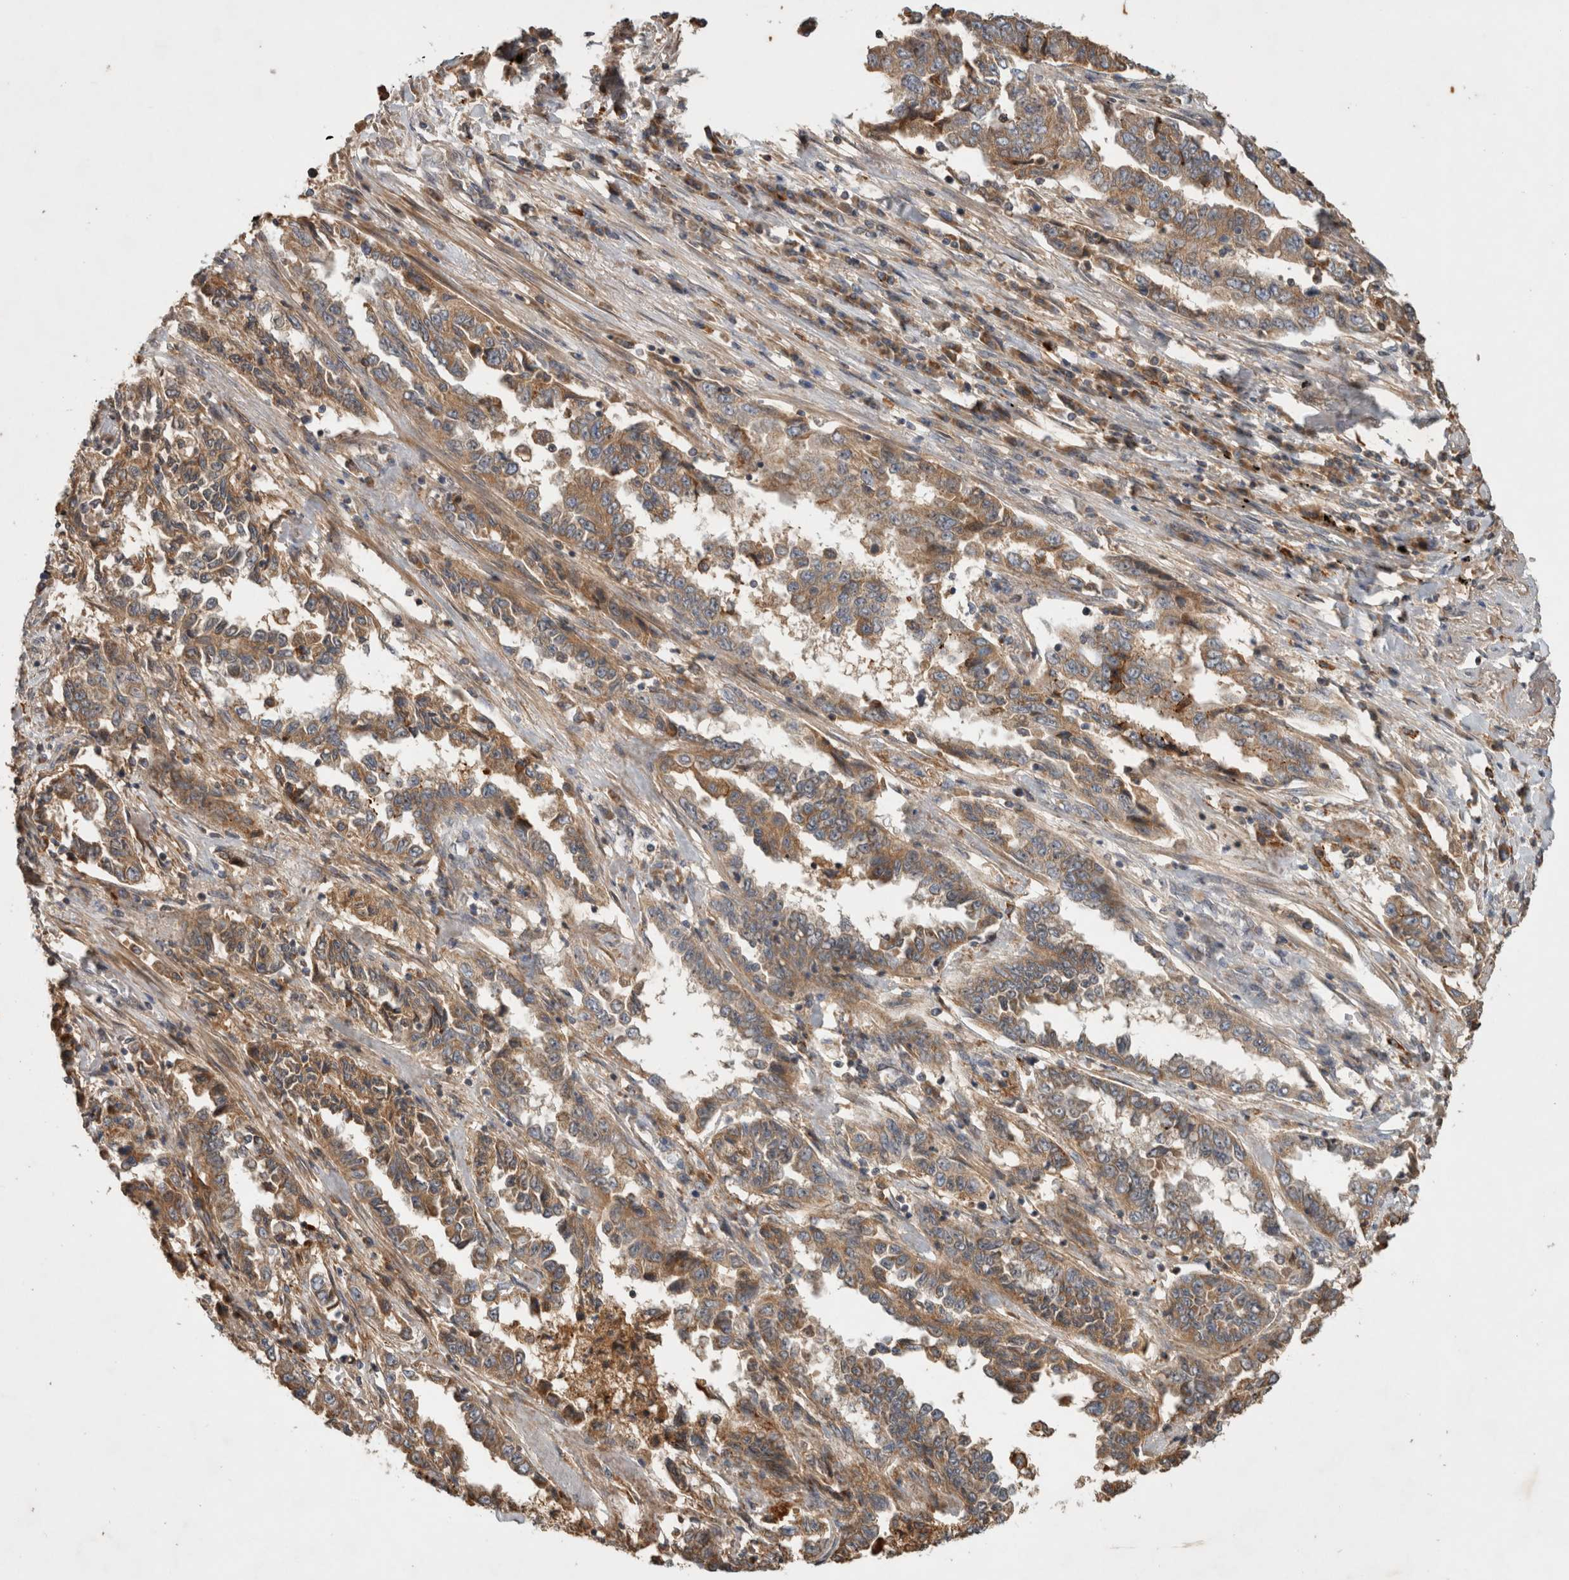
{"staining": {"intensity": "moderate", "quantity": ">75%", "location": "cytoplasmic/membranous"}, "tissue": "lung cancer", "cell_type": "Tumor cells", "image_type": "cancer", "snomed": [{"axis": "morphology", "description": "Adenocarcinoma, NOS"}, {"axis": "topography", "description": "Lung"}], "caption": "Lung adenocarcinoma stained with immunohistochemistry (IHC) shows moderate cytoplasmic/membranous expression in approximately >75% of tumor cells.", "gene": "SERAC1", "patient": {"sex": "female", "age": 51}}